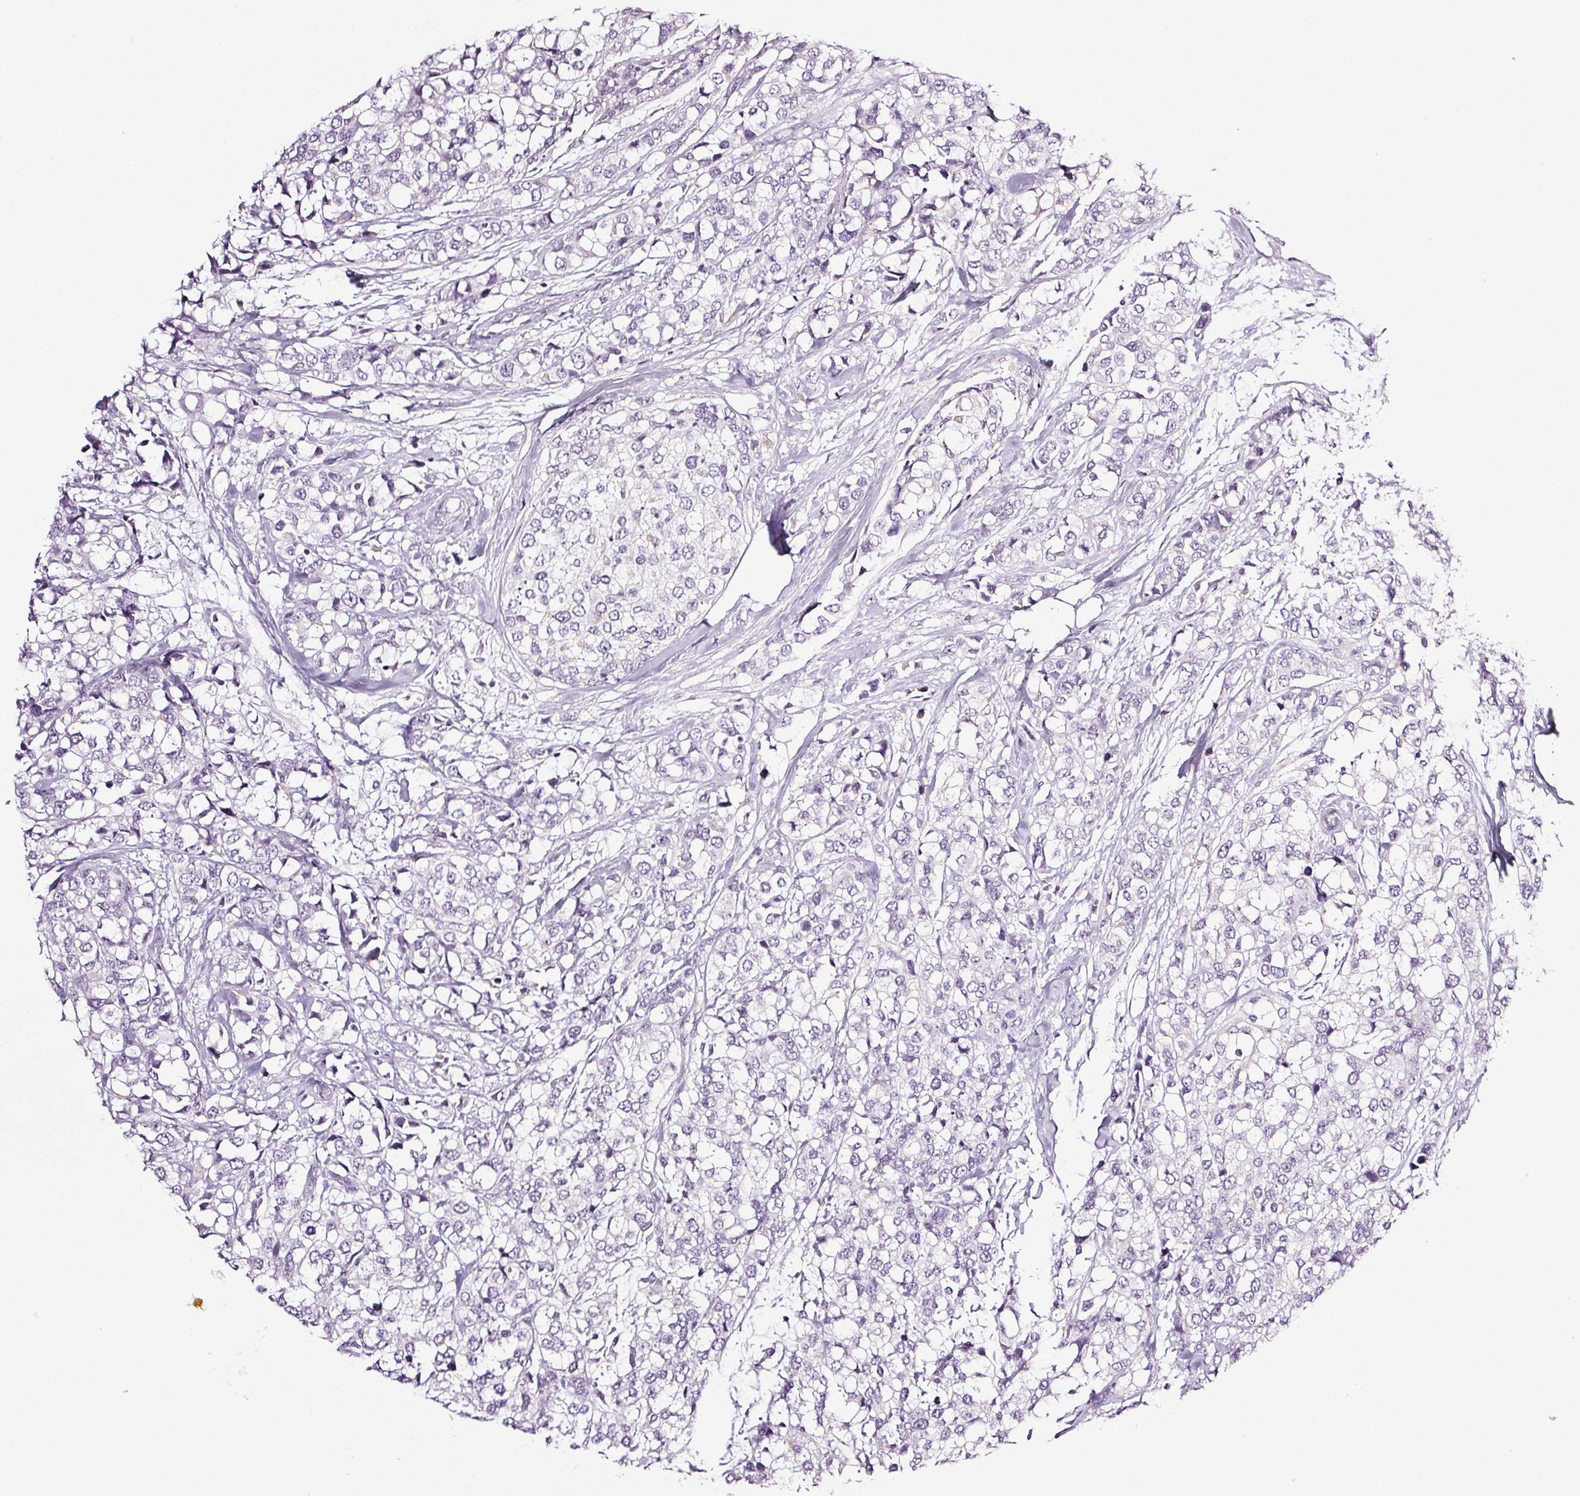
{"staining": {"intensity": "negative", "quantity": "none", "location": "none"}, "tissue": "breast cancer", "cell_type": "Tumor cells", "image_type": "cancer", "snomed": [{"axis": "morphology", "description": "Lobular carcinoma"}, {"axis": "topography", "description": "Breast"}], "caption": "The histopathology image exhibits no significant expression in tumor cells of breast cancer.", "gene": "COL7A1", "patient": {"sex": "female", "age": 59}}